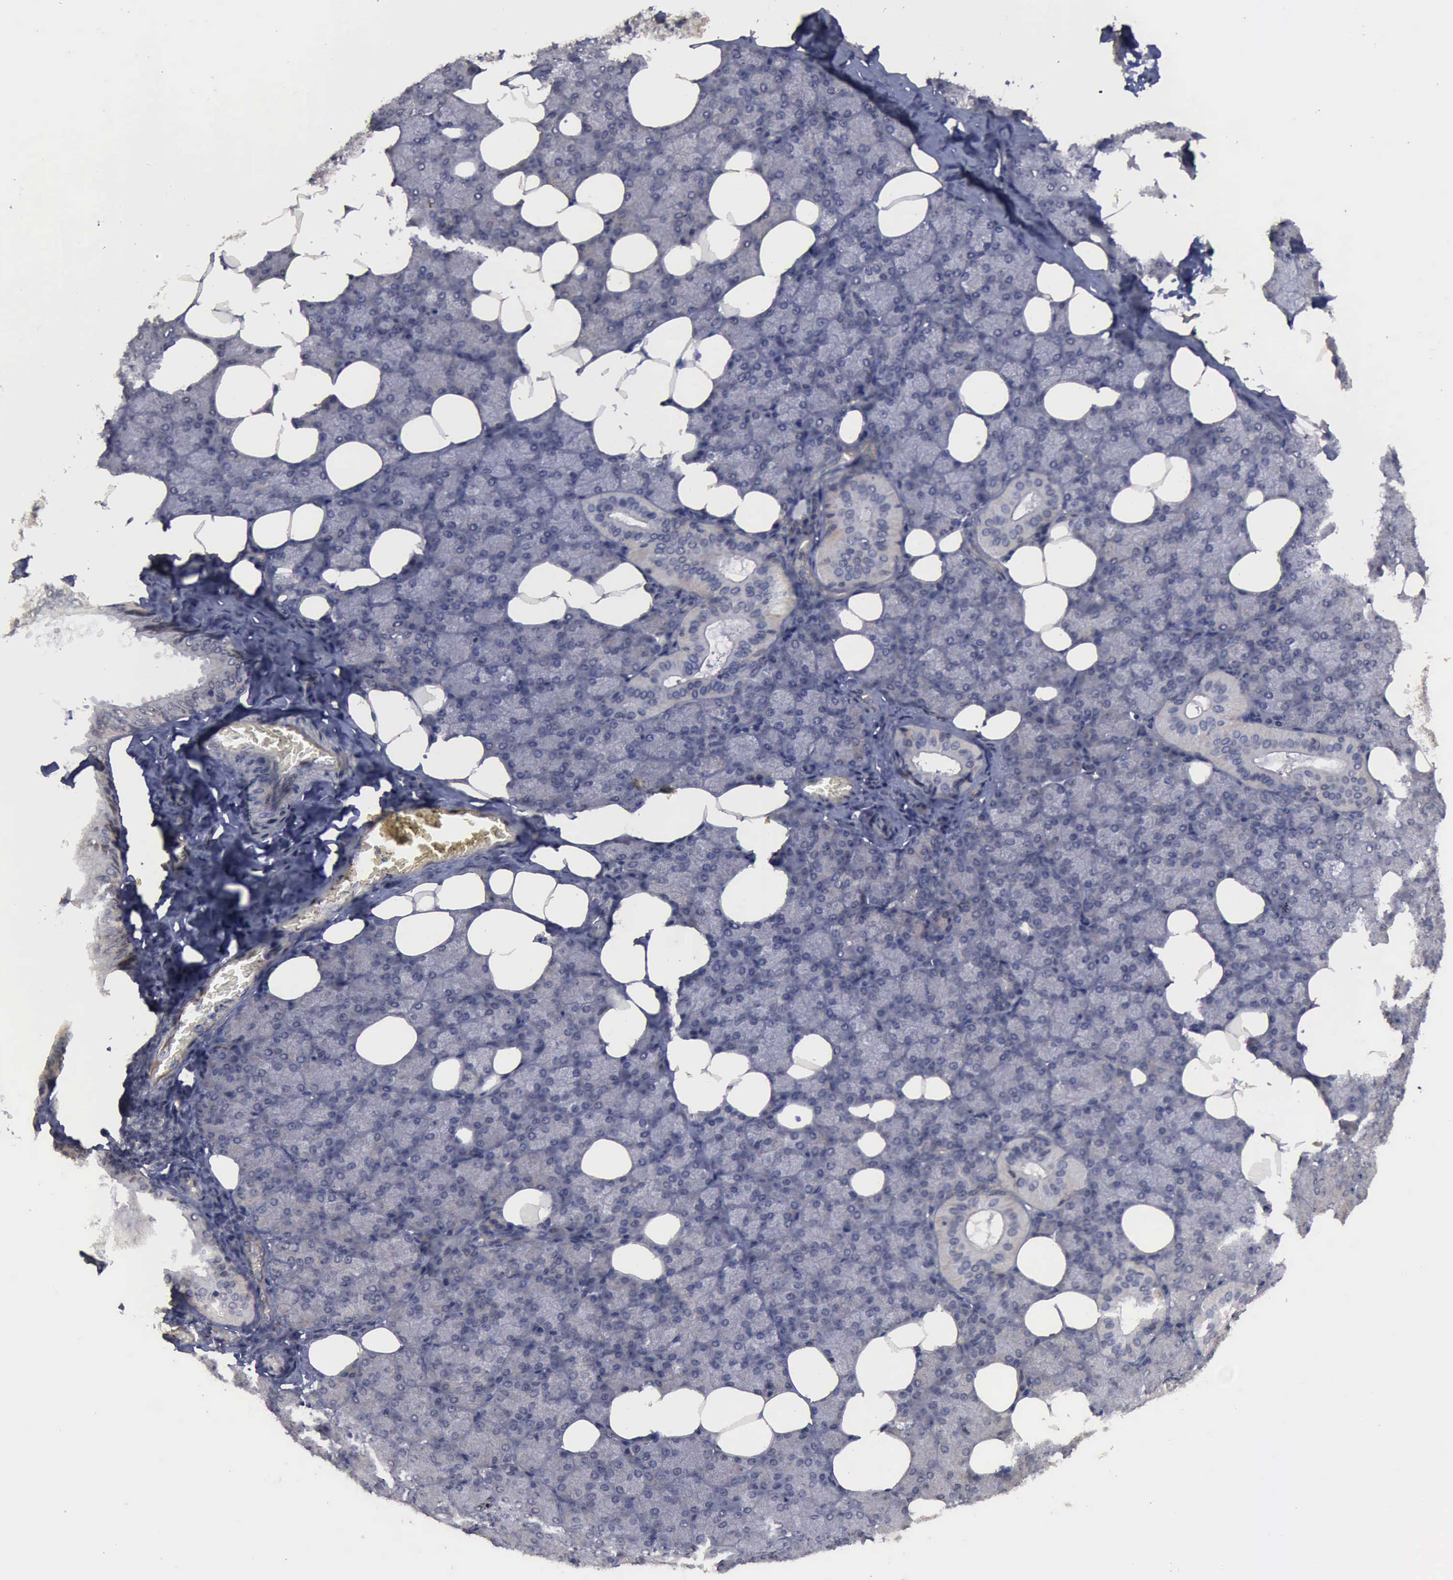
{"staining": {"intensity": "negative", "quantity": "none", "location": "none"}, "tissue": "salivary gland", "cell_type": "Glandular cells", "image_type": "normal", "snomed": [{"axis": "morphology", "description": "Normal tissue, NOS"}, {"axis": "topography", "description": "Lymph node"}, {"axis": "topography", "description": "Salivary gland"}], "caption": "A high-resolution micrograph shows IHC staining of benign salivary gland, which displays no significant positivity in glandular cells. The staining is performed using DAB brown chromogen with nuclei counter-stained in using hematoxylin.", "gene": "CRKL", "patient": {"sex": "male", "age": 8}}